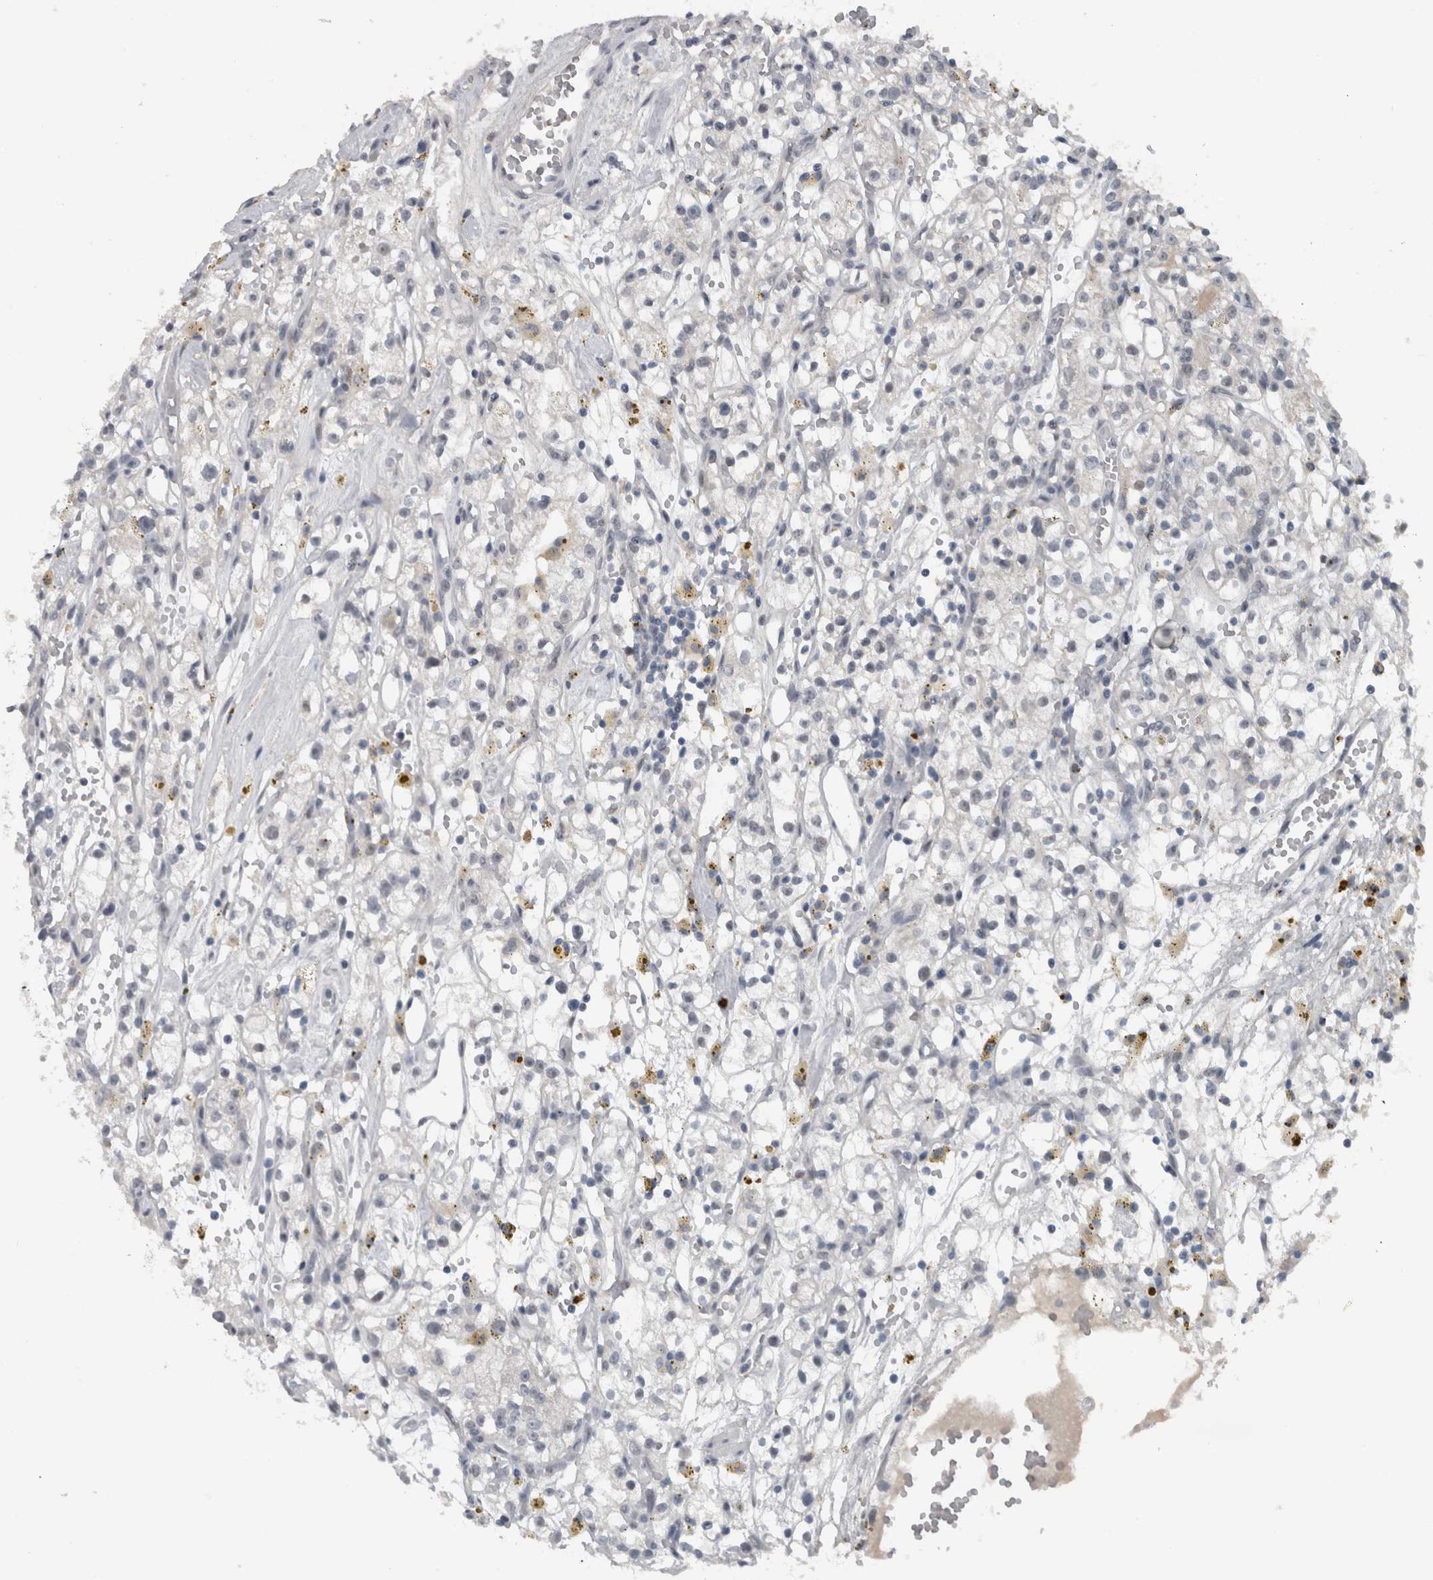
{"staining": {"intensity": "negative", "quantity": "none", "location": "none"}, "tissue": "renal cancer", "cell_type": "Tumor cells", "image_type": "cancer", "snomed": [{"axis": "morphology", "description": "Adenocarcinoma, NOS"}, {"axis": "topography", "description": "Kidney"}], "caption": "An immunohistochemistry (IHC) histopathology image of renal adenocarcinoma is shown. There is no staining in tumor cells of renal adenocarcinoma.", "gene": "ZBTB21", "patient": {"sex": "male", "age": 56}}